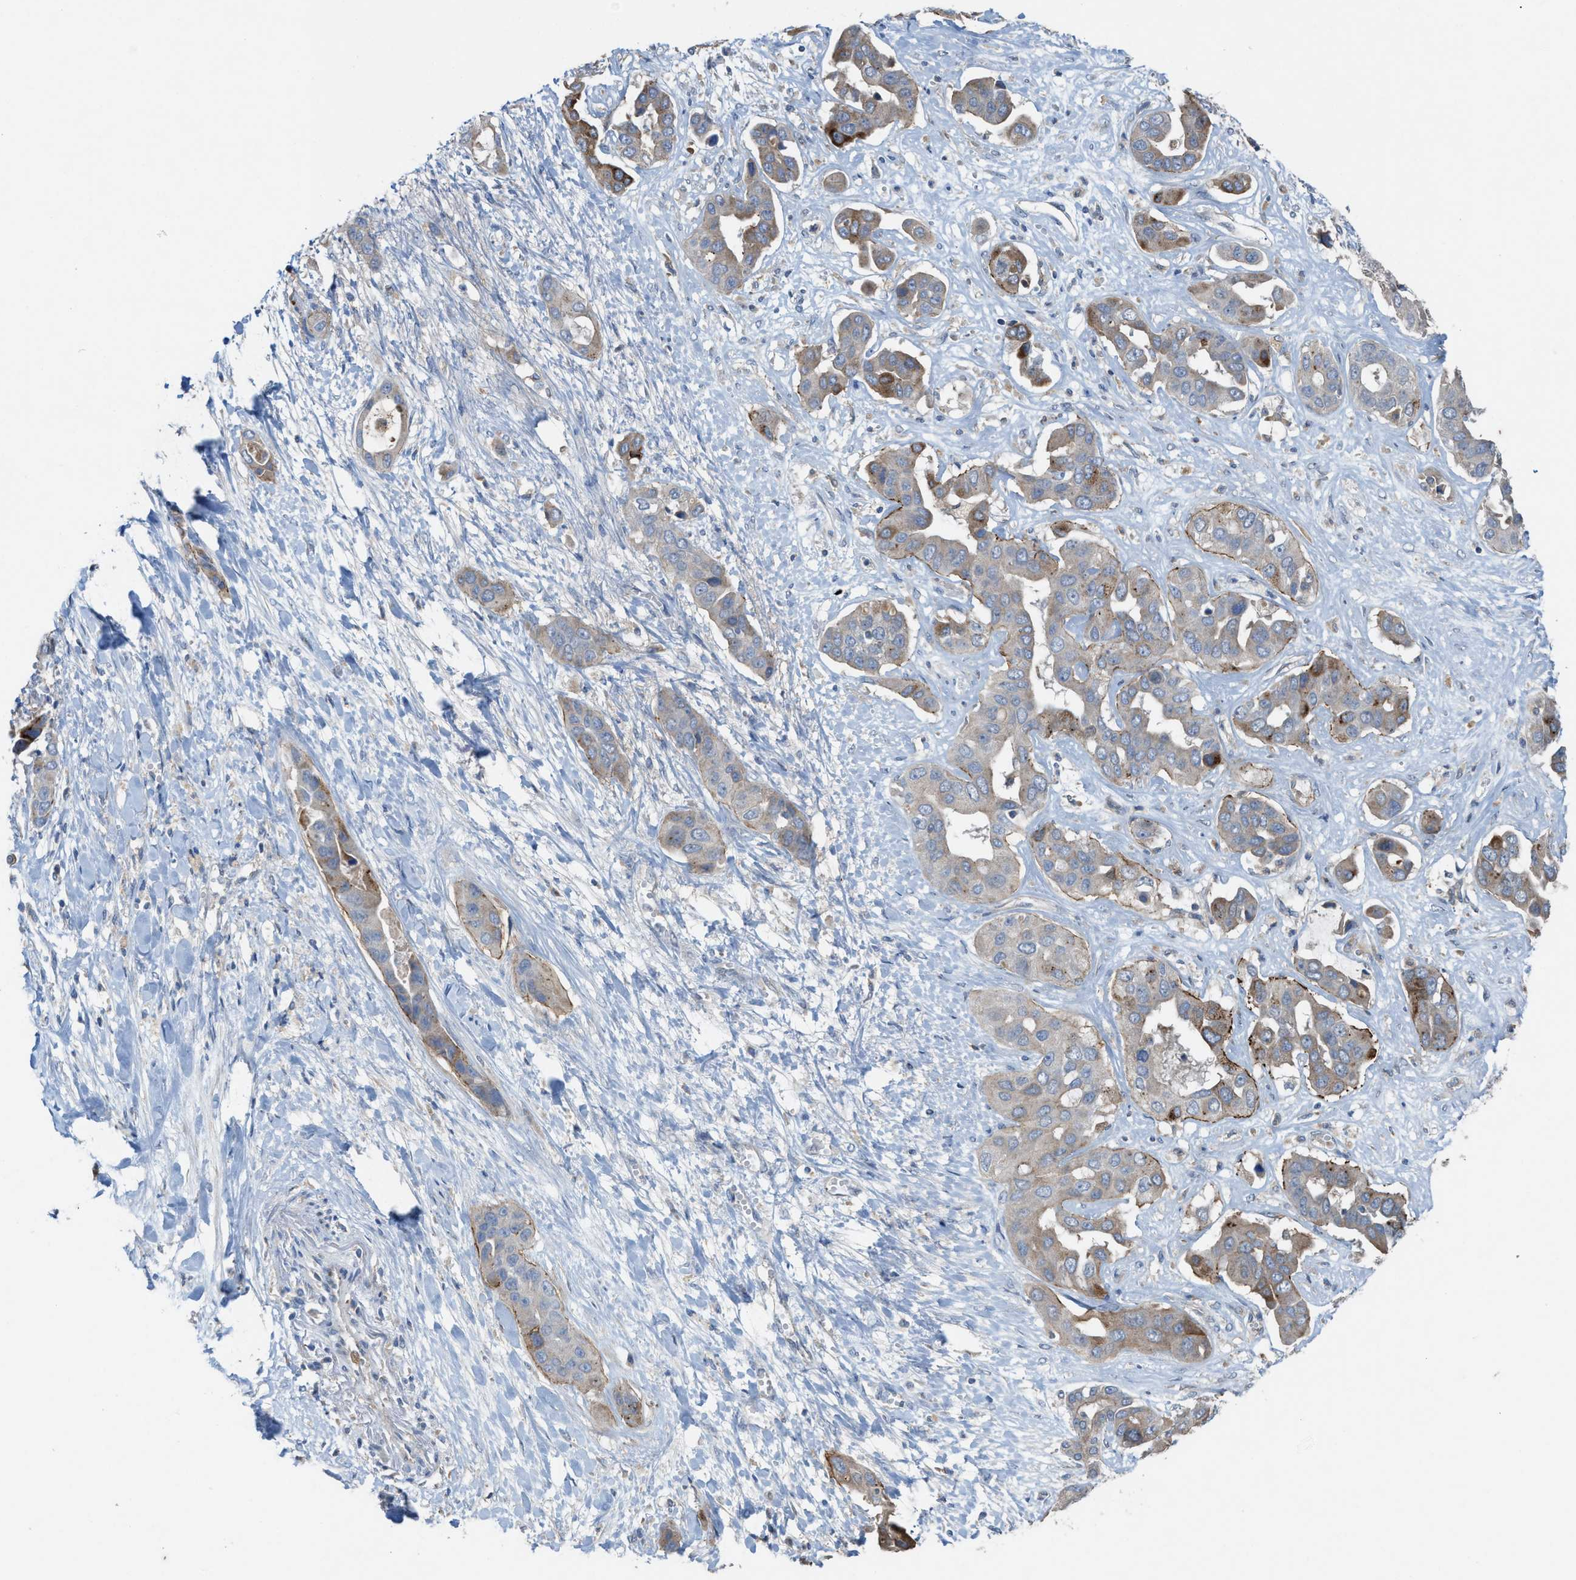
{"staining": {"intensity": "strong", "quantity": "<25%", "location": "cytoplasmic/membranous"}, "tissue": "liver cancer", "cell_type": "Tumor cells", "image_type": "cancer", "snomed": [{"axis": "morphology", "description": "Cholangiocarcinoma"}, {"axis": "topography", "description": "Liver"}], "caption": "Human liver cancer stained for a protein (brown) displays strong cytoplasmic/membranous positive staining in approximately <25% of tumor cells.", "gene": "PLAA", "patient": {"sex": "female", "age": 52}}